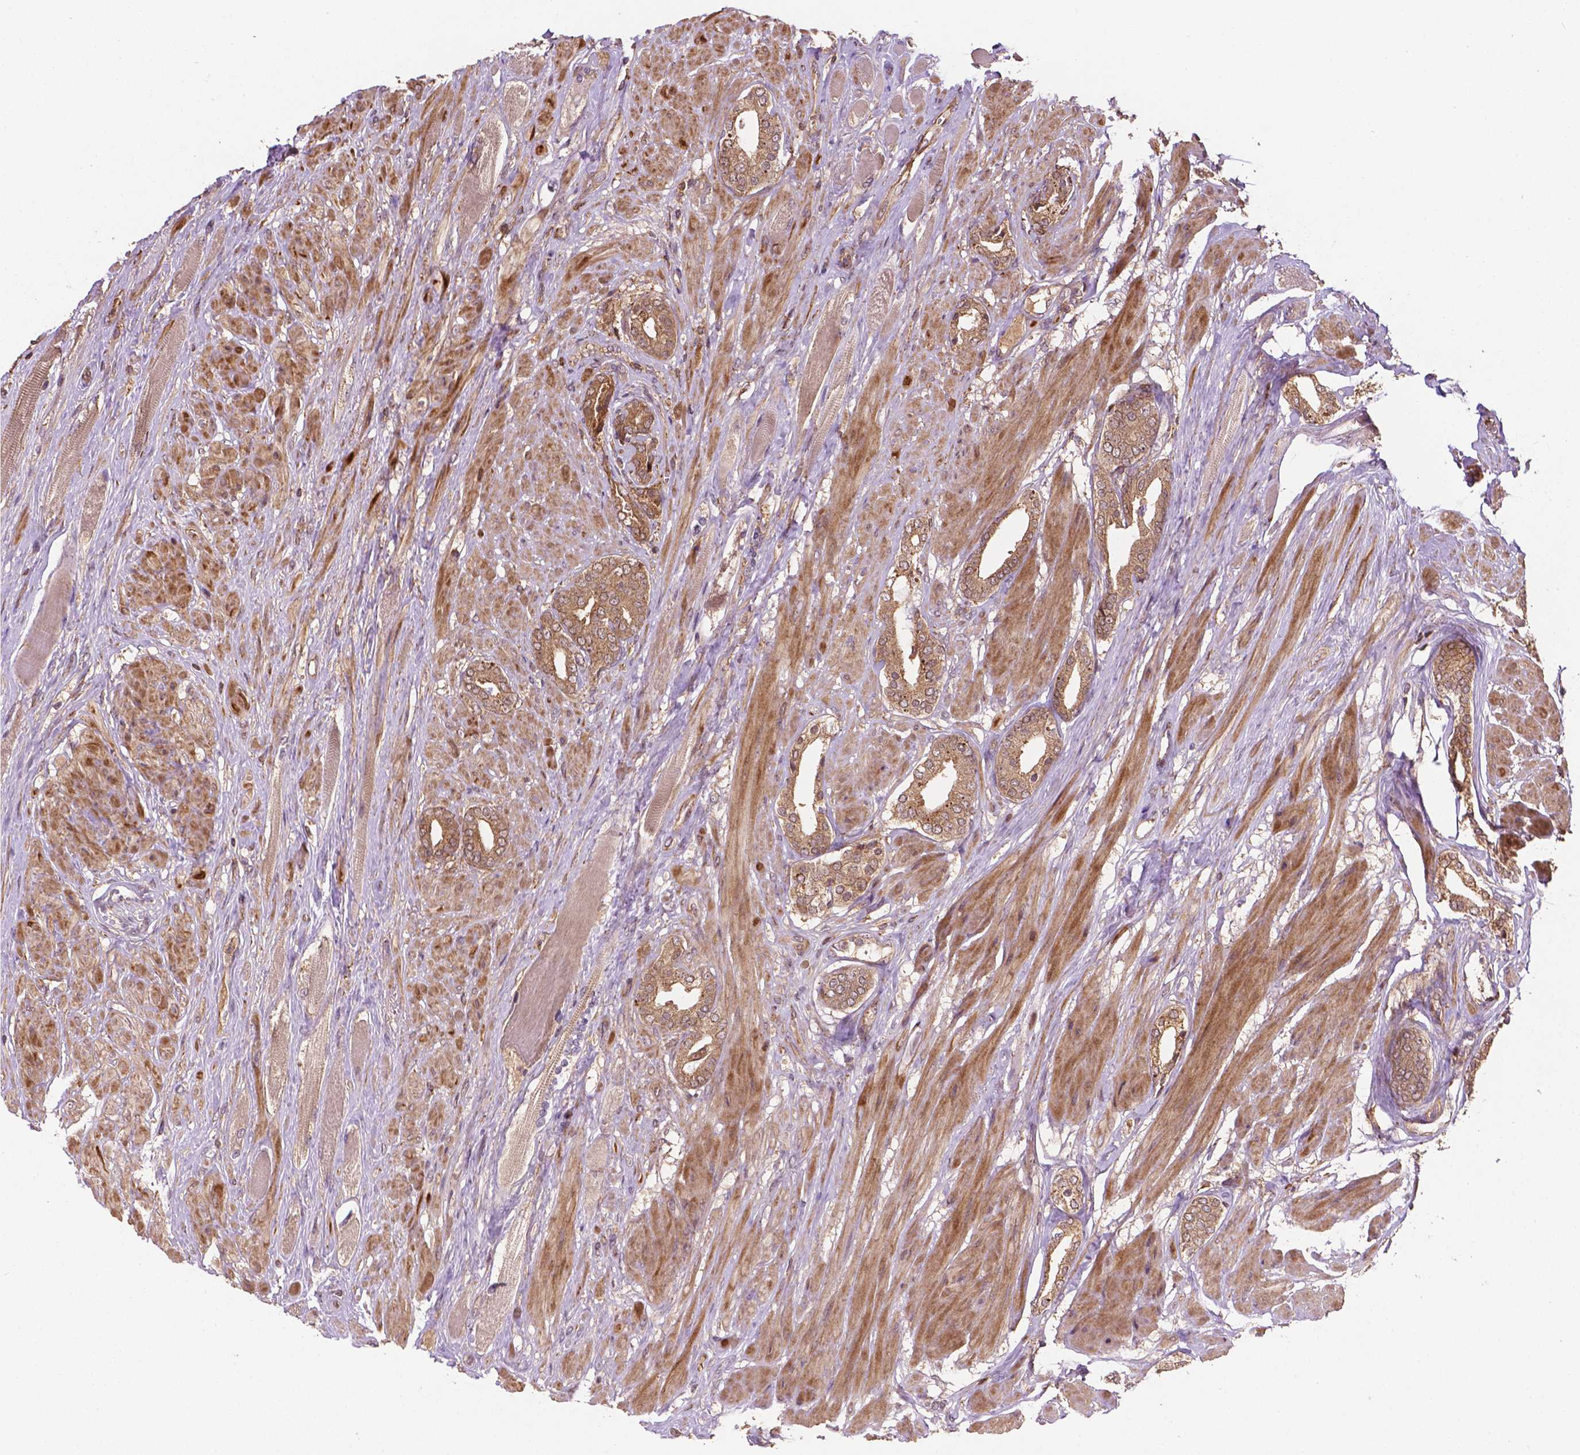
{"staining": {"intensity": "moderate", "quantity": ">75%", "location": "cytoplasmic/membranous"}, "tissue": "prostate cancer", "cell_type": "Tumor cells", "image_type": "cancer", "snomed": [{"axis": "morphology", "description": "Adenocarcinoma, High grade"}, {"axis": "topography", "description": "Prostate"}], "caption": "About >75% of tumor cells in human prostate adenocarcinoma (high-grade) demonstrate moderate cytoplasmic/membranous protein positivity as visualized by brown immunohistochemical staining.", "gene": "ZMYND19", "patient": {"sex": "male", "age": 56}}